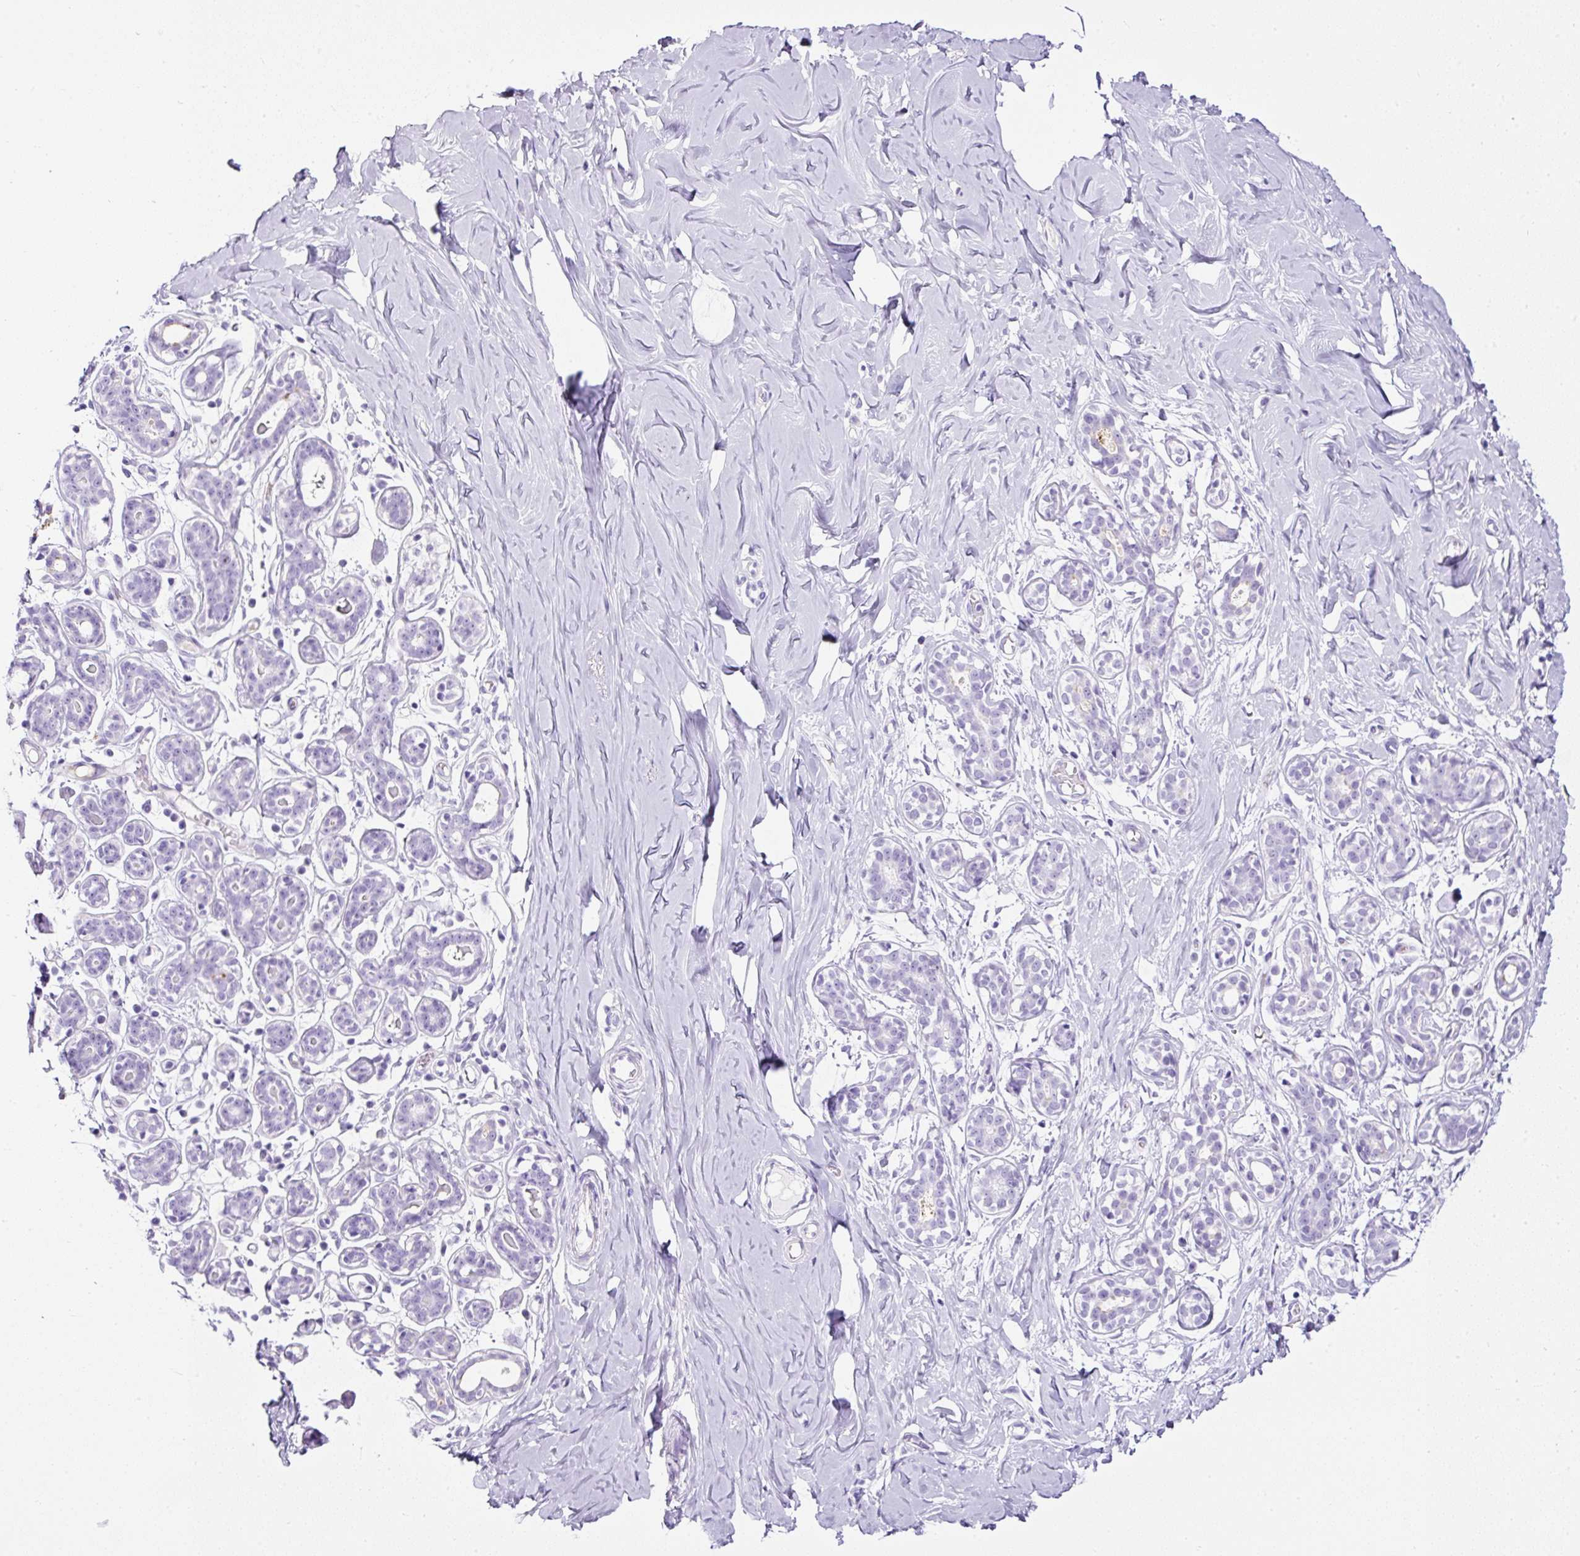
{"staining": {"intensity": "negative", "quantity": "none", "location": "none"}, "tissue": "breast", "cell_type": "Adipocytes", "image_type": "normal", "snomed": [{"axis": "morphology", "description": "Normal tissue, NOS"}, {"axis": "topography", "description": "Breast"}], "caption": "Immunohistochemical staining of normal breast displays no significant expression in adipocytes.", "gene": "TMEM200B", "patient": {"sex": "female", "age": 27}}